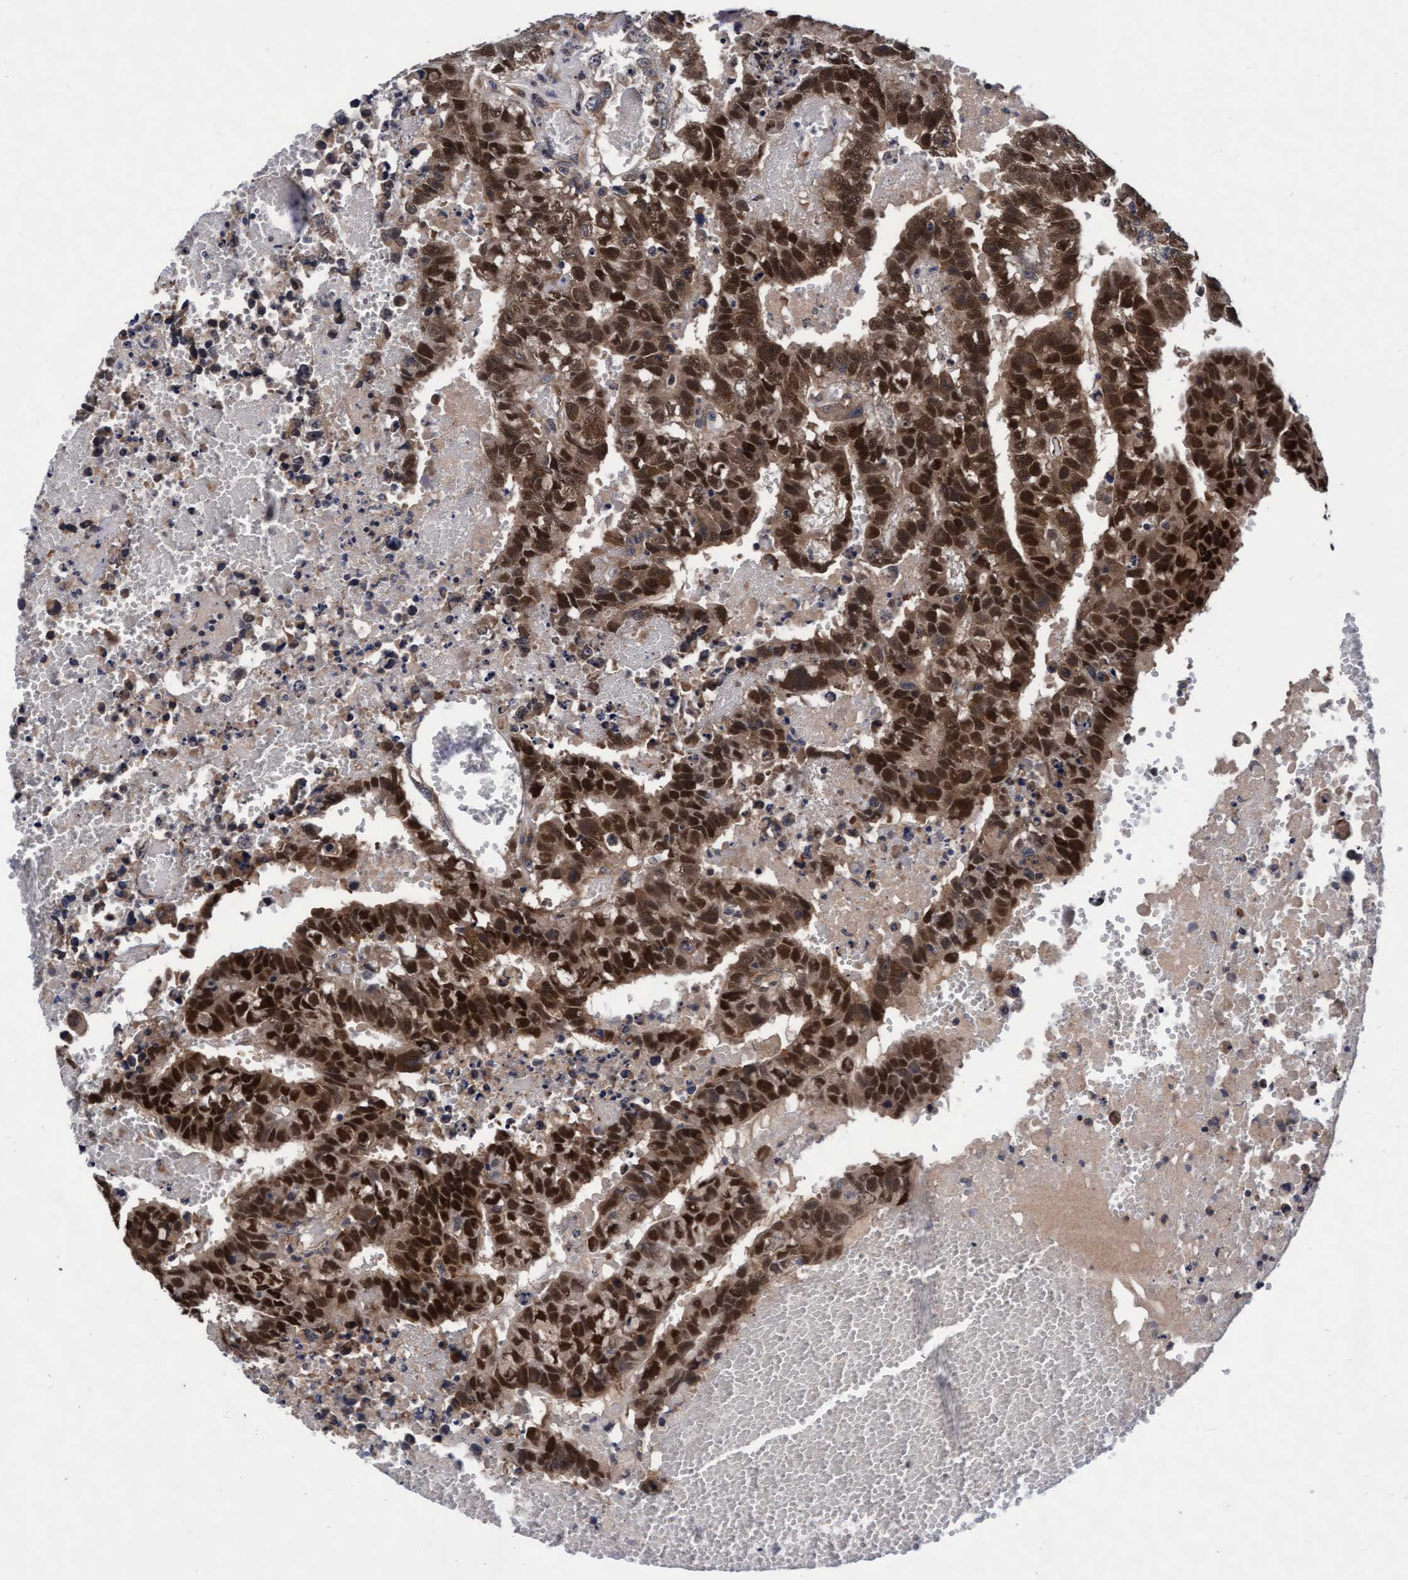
{"staining": {"intensity": "strong", "quantity": ">75%", "location": "cytoplasmic/membranous,nuclear"}, "tissue": "testis cancer", "cell_type": "Tumor cells", "image_type": "cancer", "snomed": [{"axis": "morphology", "description": "Carcinoma, Embryonal, NOS"}, {"axis": "topography", "description": "Testis"}], "caption": "This is a histology image of immunohistochemistry staining of testis cancer (embryonal carcinoma), which shows strong staining in the cytoplasmic/membranous and nuclear of tumor cells.", "gene": "EFCAB13", "patient": {"sex": "male", "age": 25}}